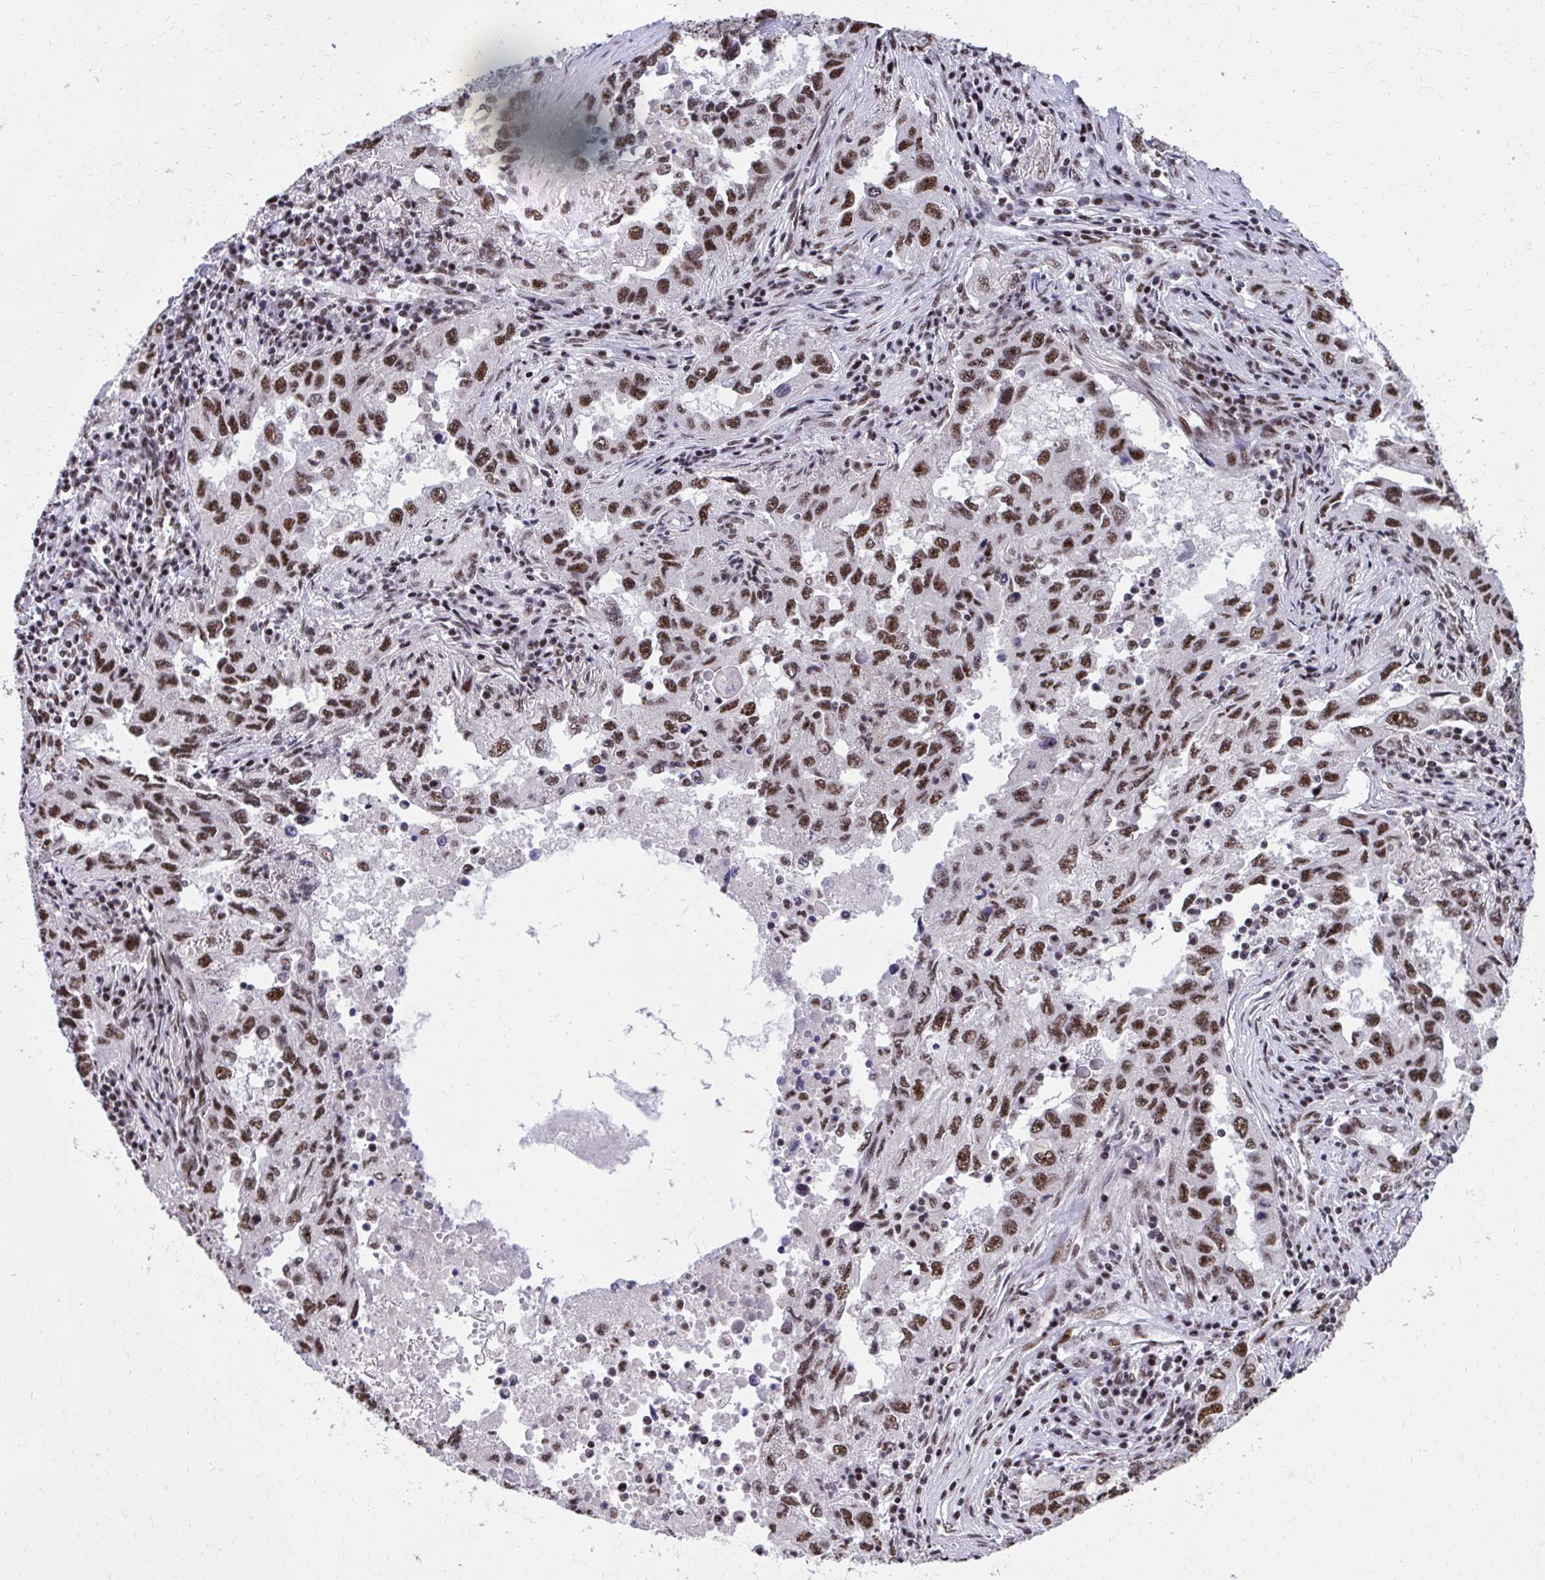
{"staining": {"intensity": "strong", "quantity": ">75%", "location": "nuclear"}, "tissue": "lung cancer", "cell_type": "Tumor cells", "image_type": "cancer", "snomed": [{"axis": "morphology", "description": "Adenocarcinoma, NOS"}, {"axis": "topography", "description": "Lung"}], "caption": "Protein staining displays strong nuclear expression in approximately >75% of tumor cells in lung cancer (adenocarcinoma).", "gene": "SYNE4", "patient": {"sex": "female", "age": 73}}